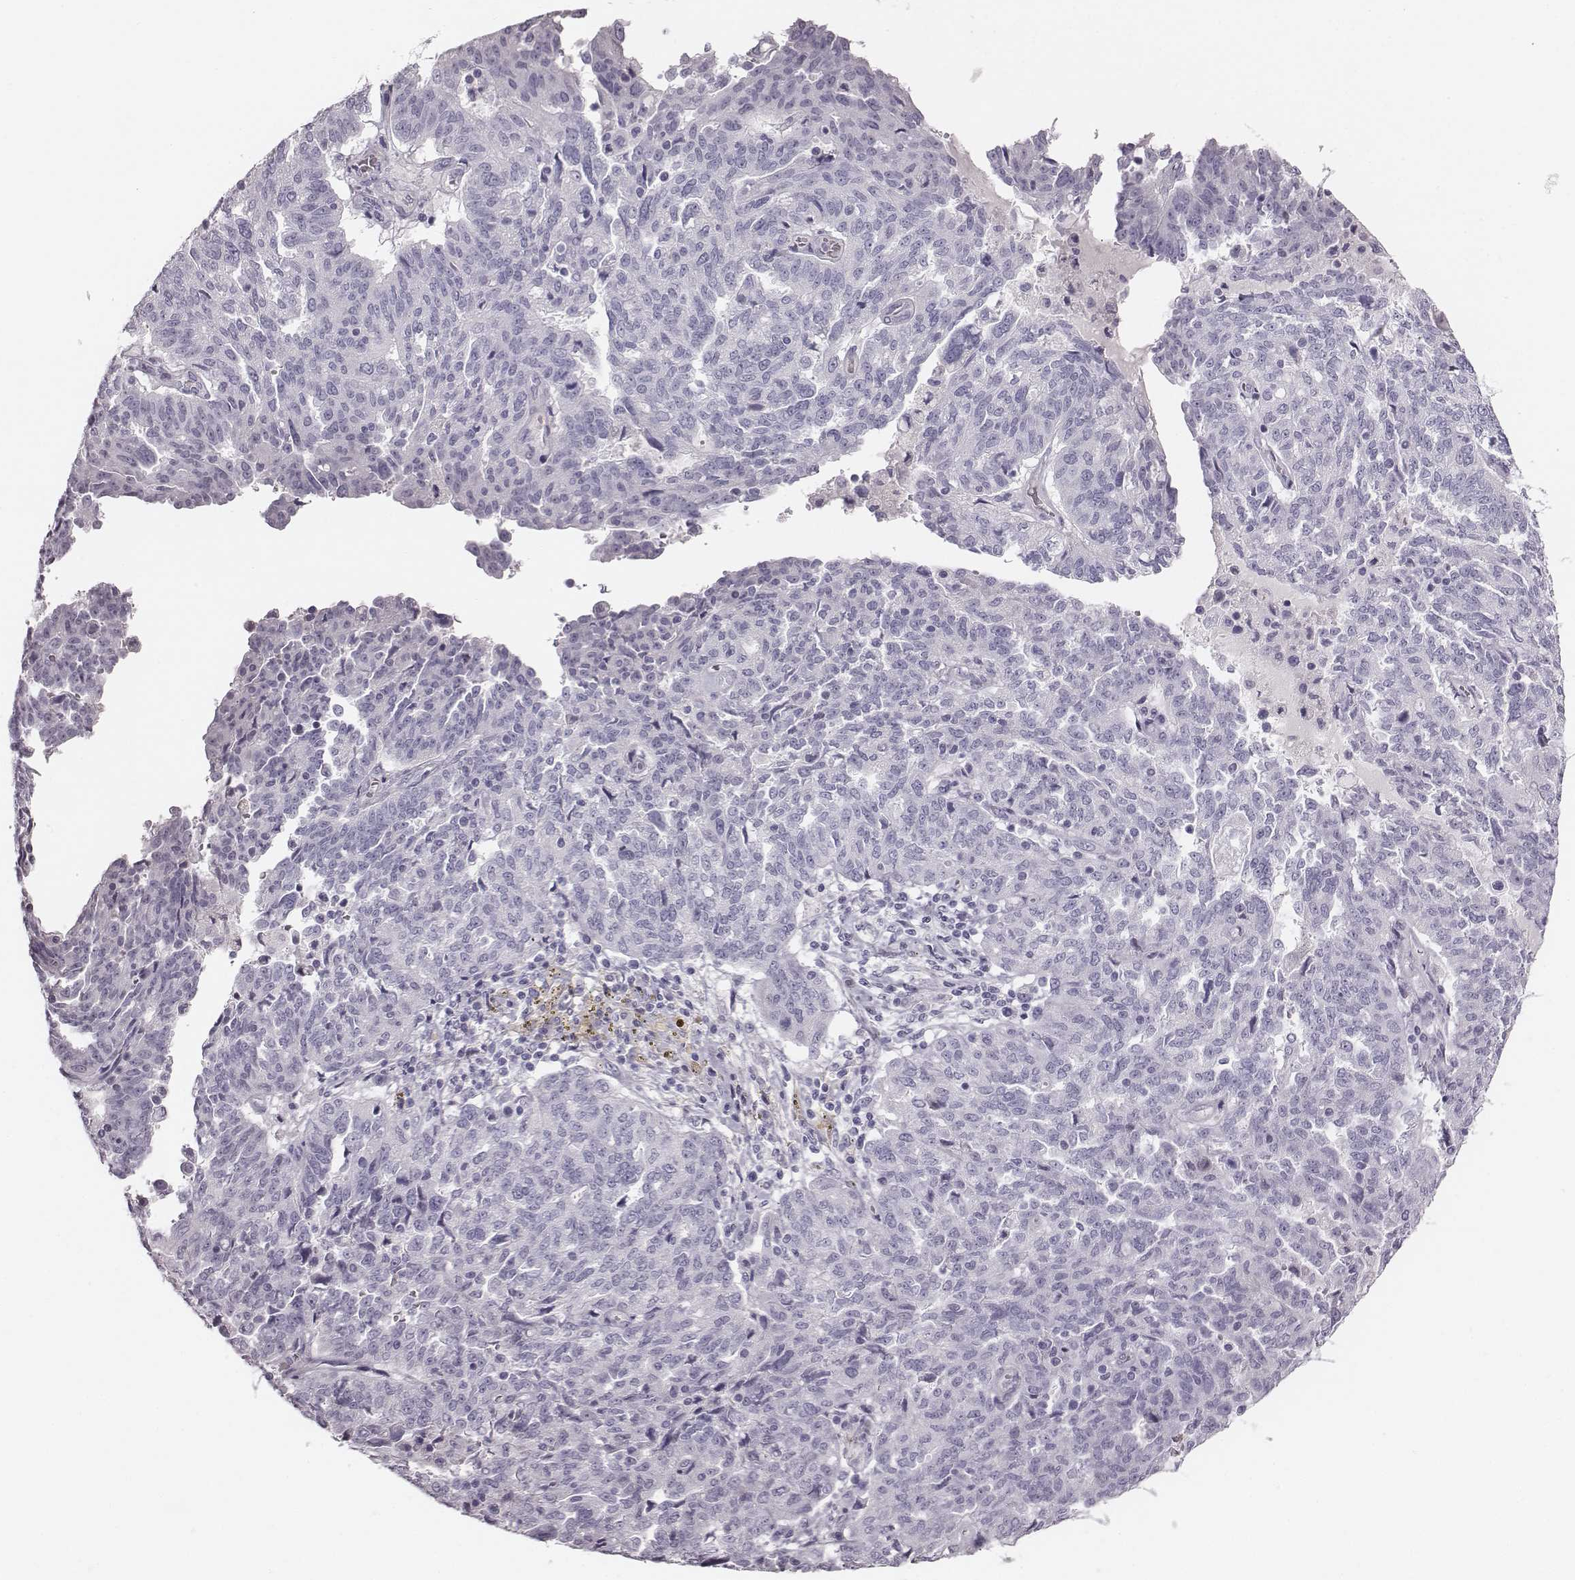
{"staining": {"intensity": "negative", "quantity": "none", "location": "none"}, "tissue": "ovarian cancer", "cell_type": "Tumor cells", "image_type": "cancer", "snomed": [{"axis": "morphology", "description": "Cystadenocarcinoma, serous, NOS"}, {"axis": "topography", "description": "Ovary"}], "caption": "Tumor cells are negative for protein expression in human serous cystadenocarcinoma (ovarian).", "gene": "CRISP1", "patient": {"sex": "female", "age": 67}}